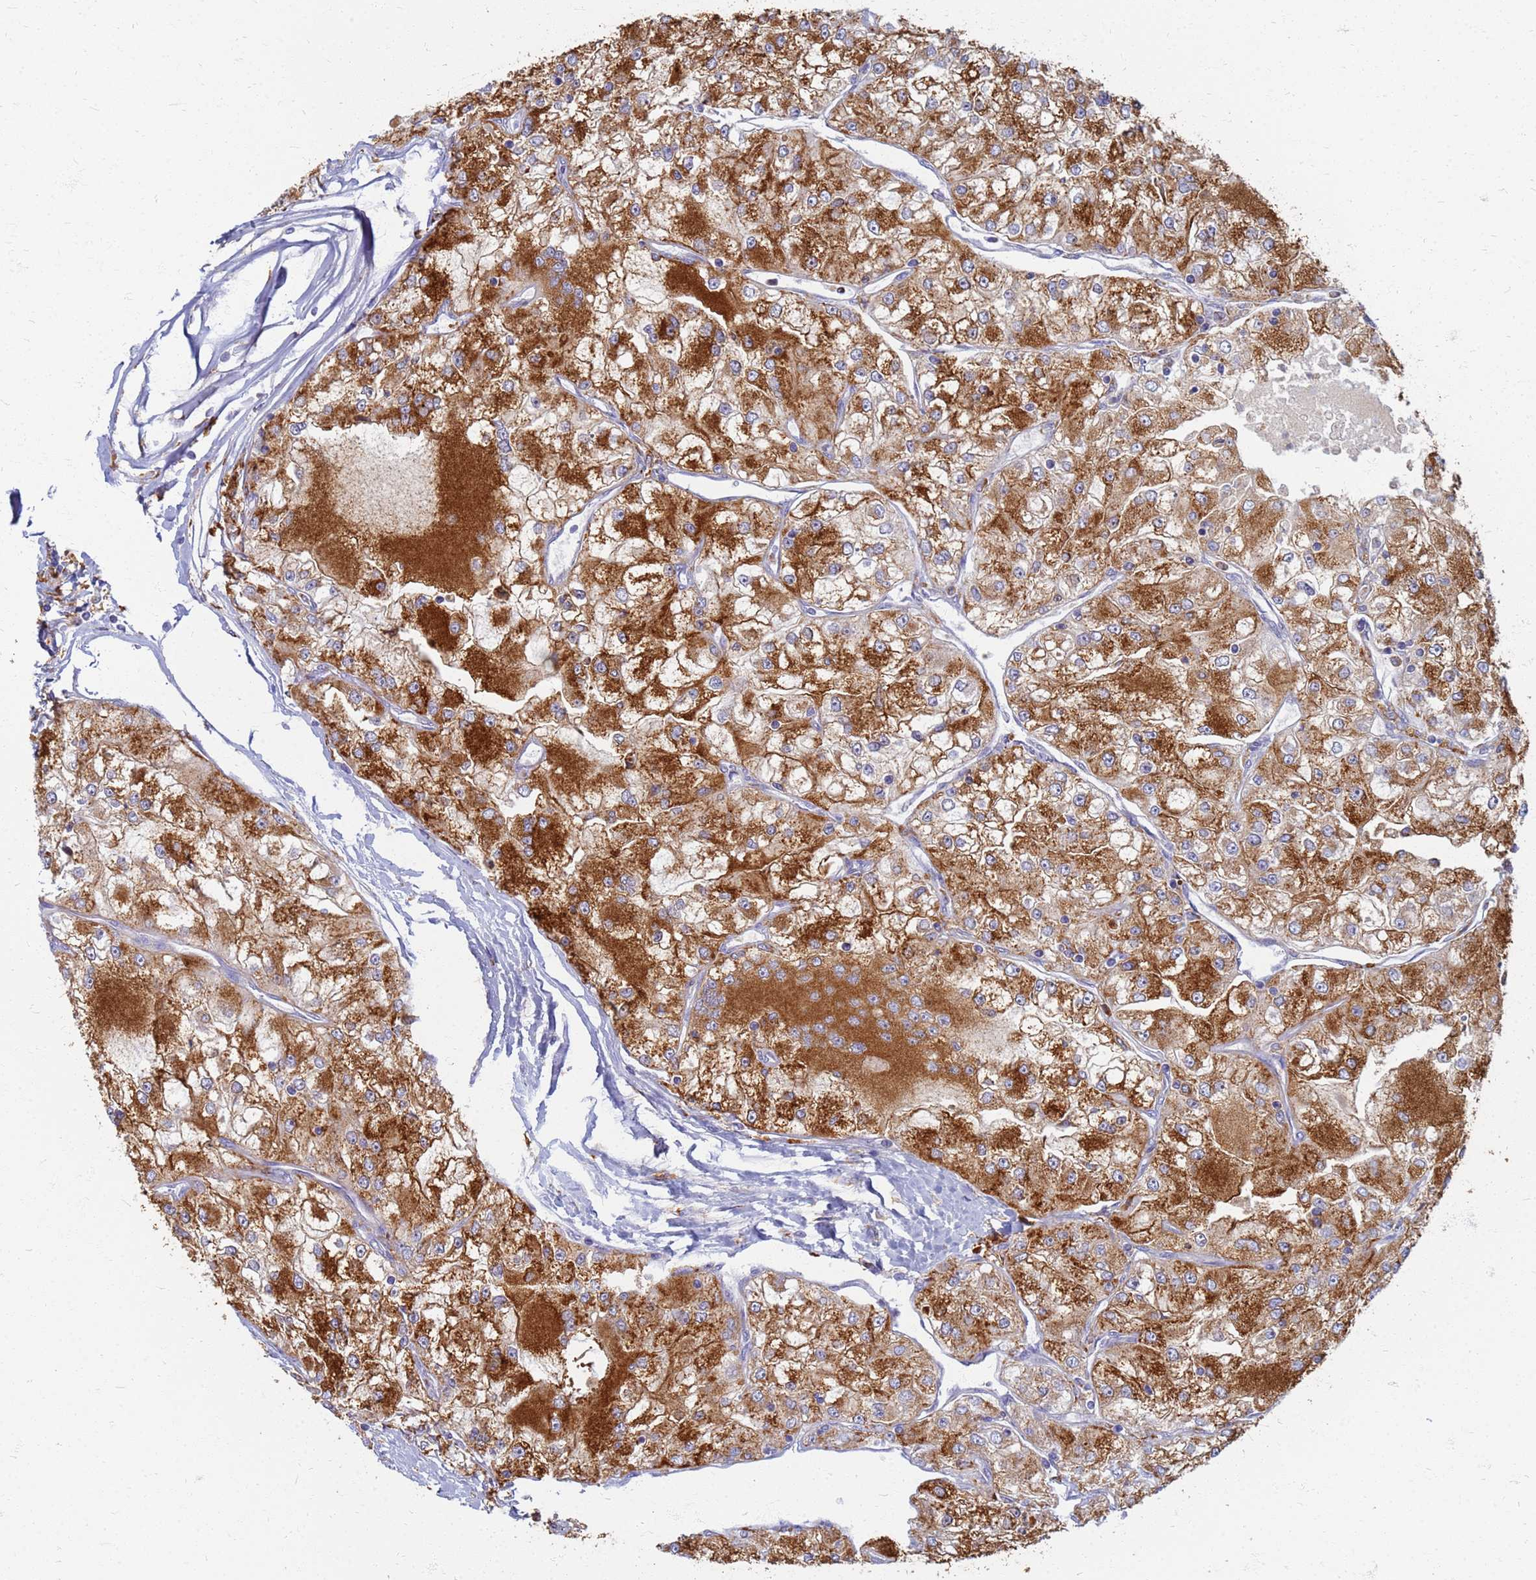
{"staining": {"intensity": "strong", "quantity": ">75%", "location": "cytoplasmic/membranous"}, "tissue": "renal cancer", "cell_type": "Tumor cells", "image_type": "cancer", "snomed": [{"axis": "morphology", "description": "Adenocarcinoma, NOS"}, {"axis": "topography", "description": "Kidney"}], "caption": "Immunohistochemical staining of renal cancer (adenocarcinoma) demonstrates high levels of strong cytoplasmic/membranous positivity in approximately >75% of tumor cells. The staining was performed using DAB to visualize the protein expression in brown, while the nuclei were stained in blue with hematoxylin (Magnification: 20x).", "gene": "ATP6V1E1", "patient": {"sex": "female", "age": 72}}